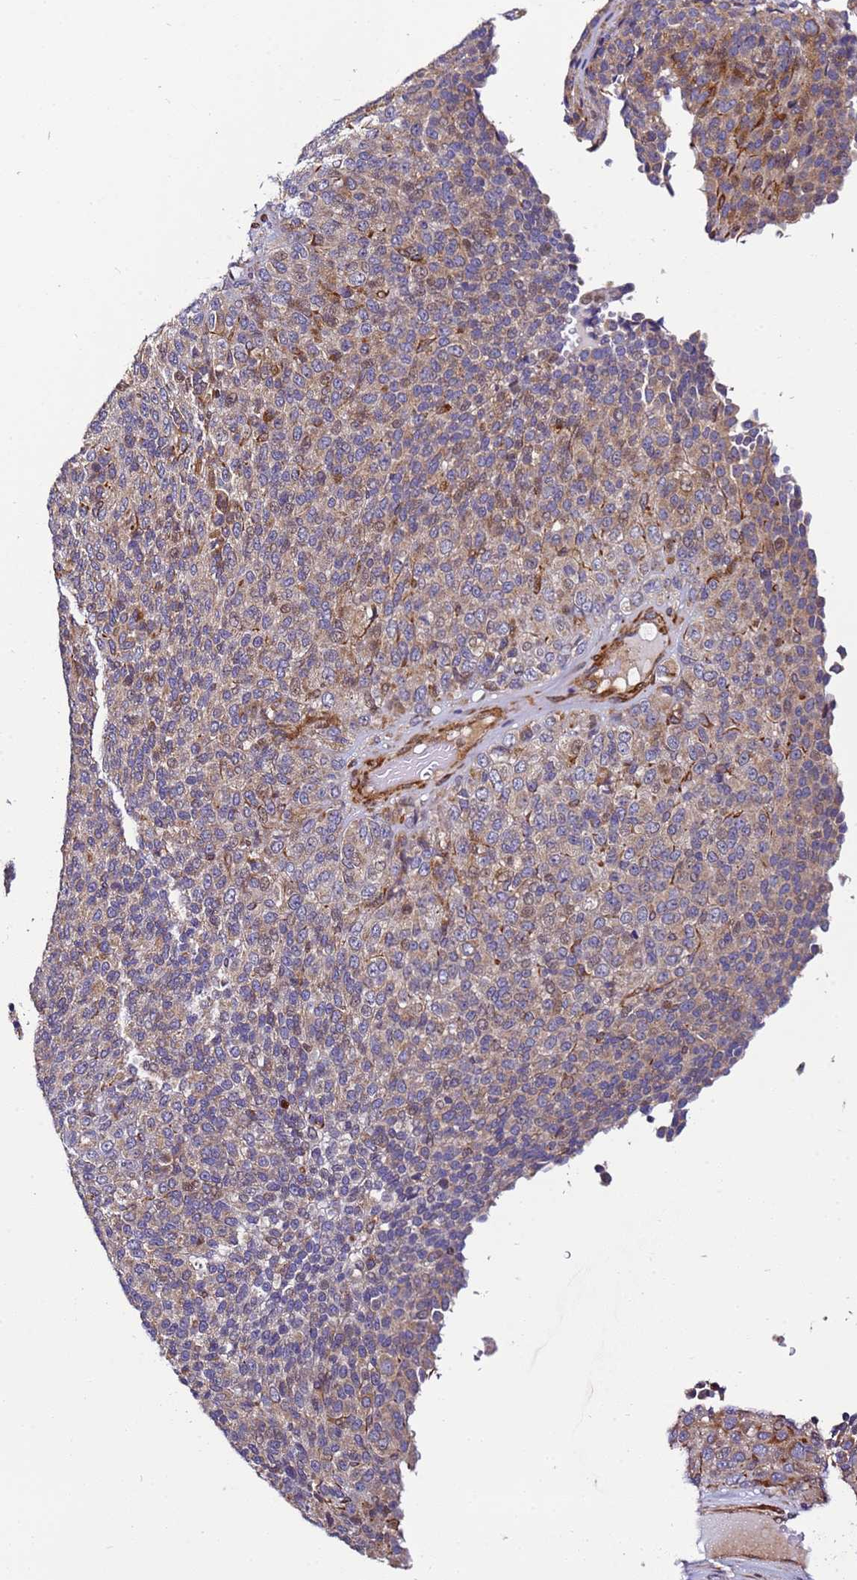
{"staining": {"intensity": "moderate", "quantity": "<25%", "location": "cytoplasmic/membranous"}, "tissue": "melanoma", "cell_type": "Tumor cells", "image_type": "cancer", "snomed": [{"axis": "morphology", "description": "Malignant melanoma, Metastatic site"}, {"axis": "topography", "description": "Brain"}], "caption": "Protein expression analysis of melanoma displays moderate cytoplasmic/membranous positivity in approximately <25% of tumor cells. Nuclei are stained in blue.", "gene": "MCRIP1", "patient": {"sex": "female", "age": 56}}